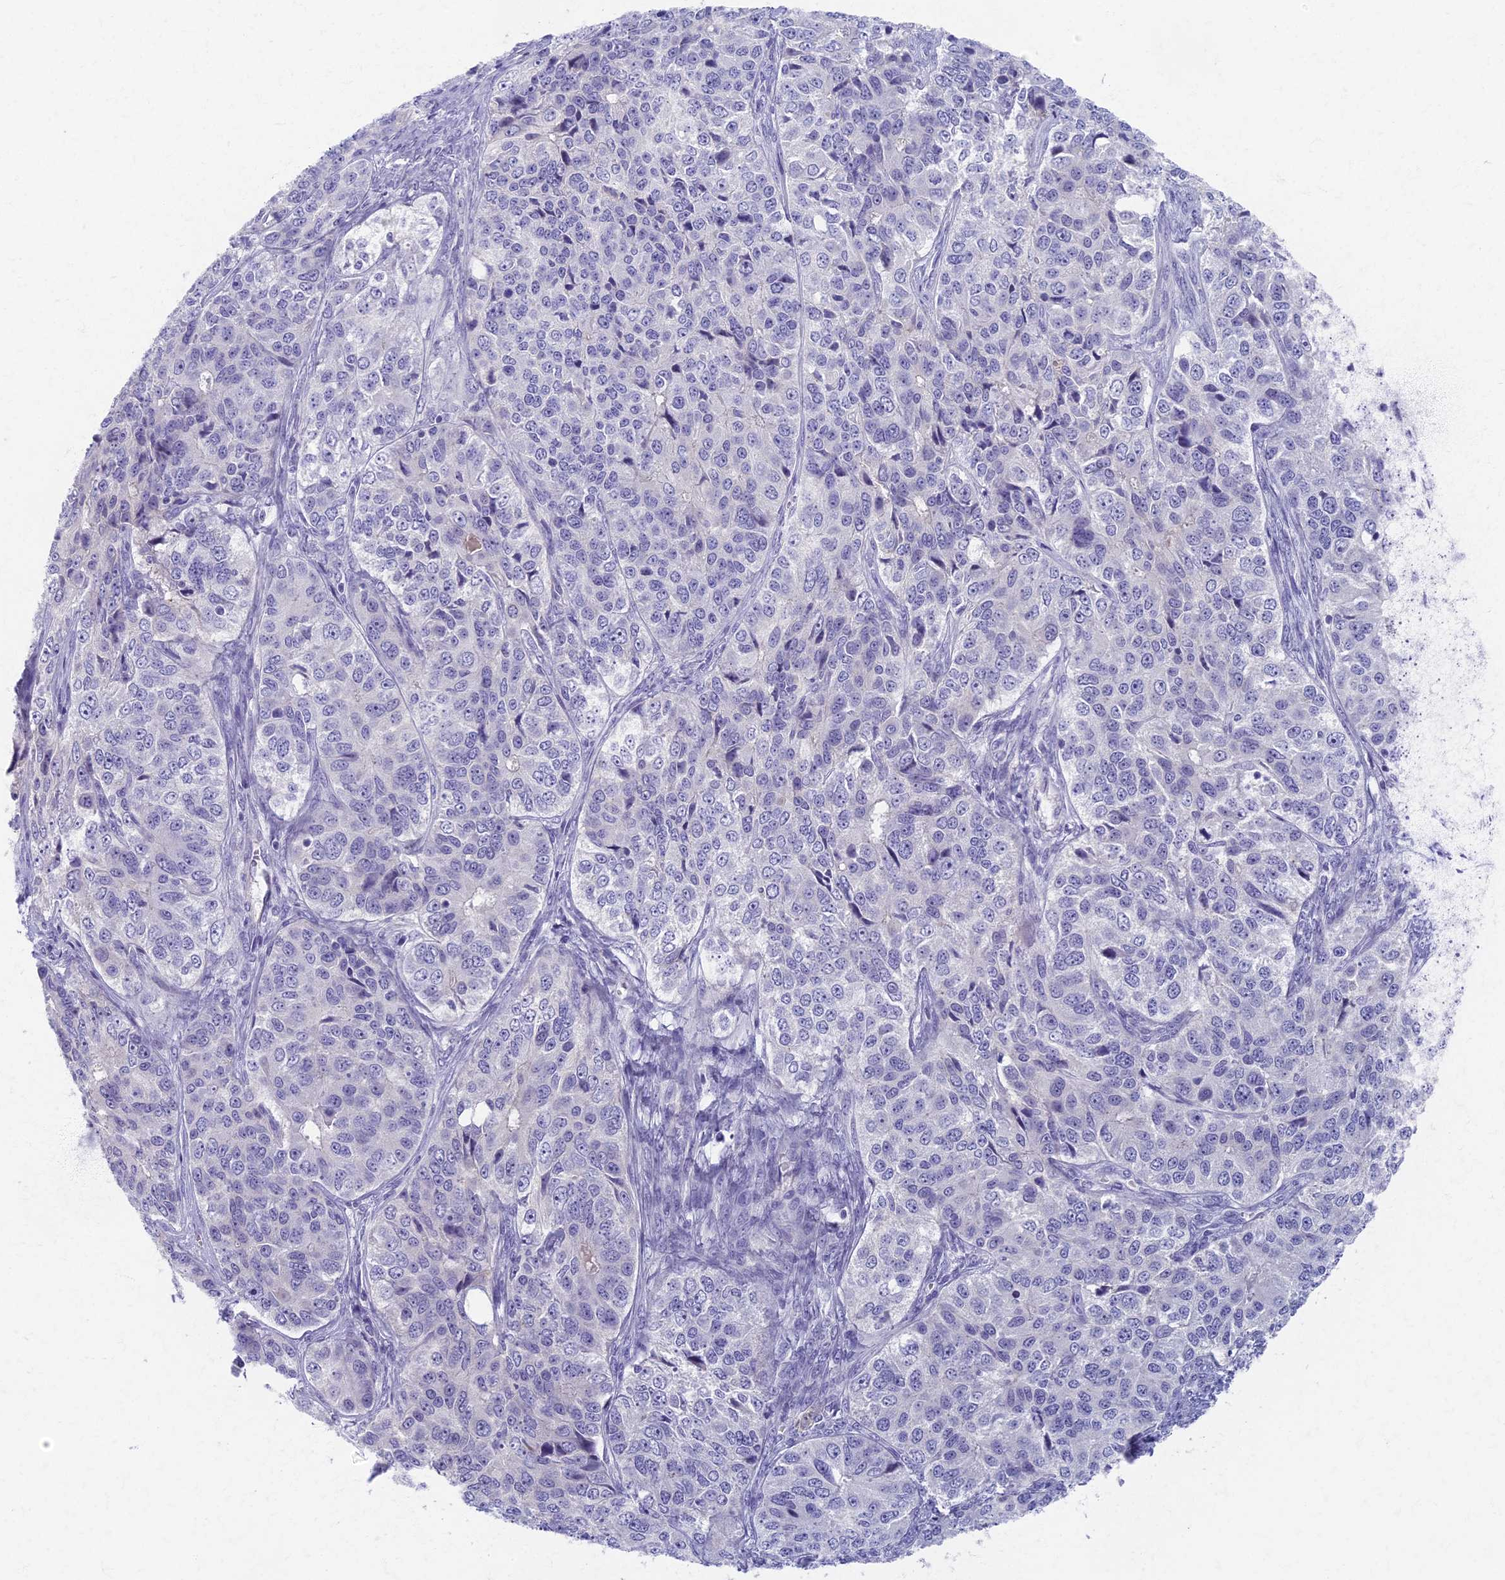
{"staining": {"intensity": "negative", "quantity": "none", "location": "none"}, "tissue": "ovarian cancer", "cell_type": "Tumor cells", "image_type": "cancer", "snomed": [{"axis": "morphology", "description": "Carcinoma, endometroid"}, {"axis": "topography", "description": "Ovary"}], "caption": "This histopathology image is of endometroid carcinoma (ovarian) stained with IHC to label a protein in brown with the nuclei are counter-stained blue. There is no staining in tumor cells. (DAB IHC with hematoxylin counter stain).", "gene": "AP4E1", "patient": {"sex": "female", "age": 51}}